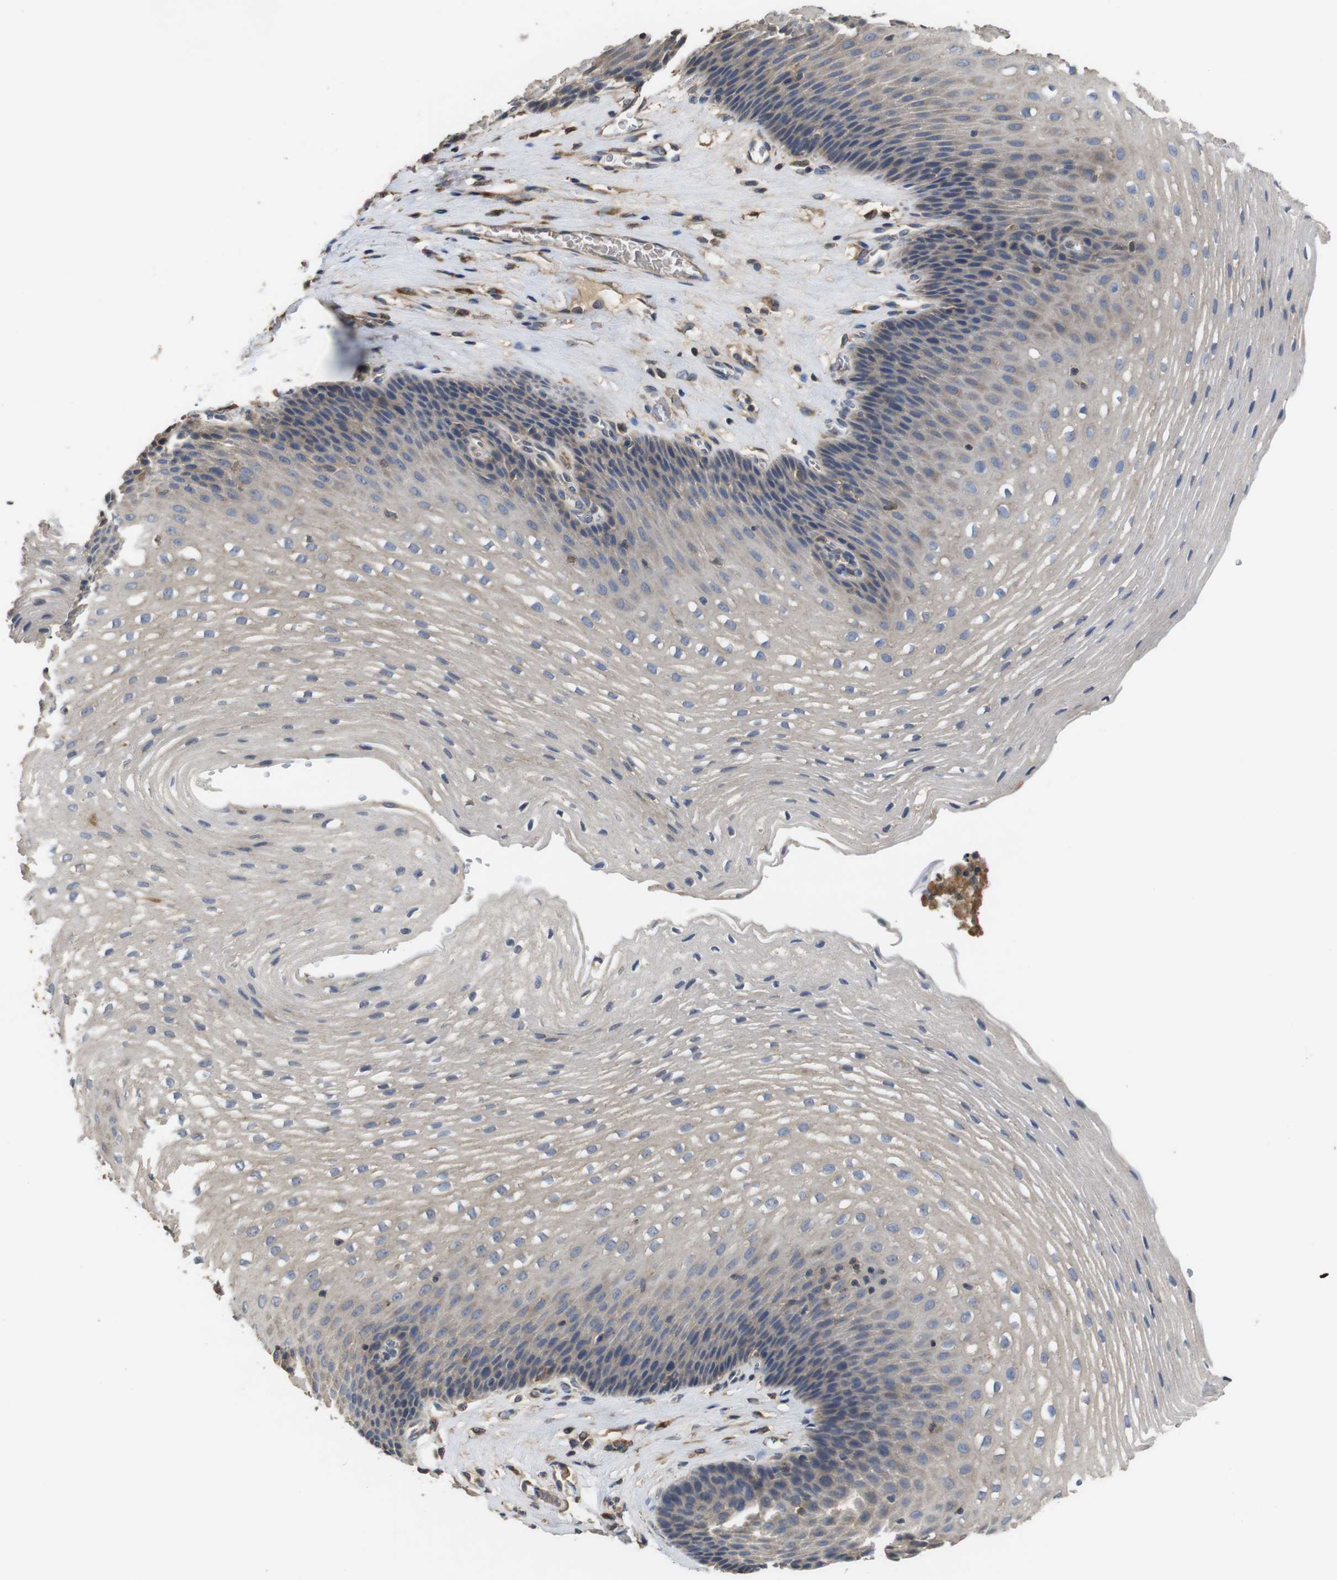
{"staining": {"intensity": "moderate", "quantity": "<25%", "location": "cytoplasmic/membranous"}, "tissue": "esophagus", "cell_type": "Squamous epithelial cells", "image_type": "normal", "snomed": [{"axis": "morphology", "description": "Normal tissue, NOS"}, {"axis": "topography", "description": "Esophagus"}], "caption": "The image shows staining of benign esophagus, revealing moderate cytoplasmic/membranous protein positivity (brown color) within squamous epithelial cells. Nuclei are stained in blue.", "gene": "ARHGAP24", "patient": {"sex": "male", "age": 48}}